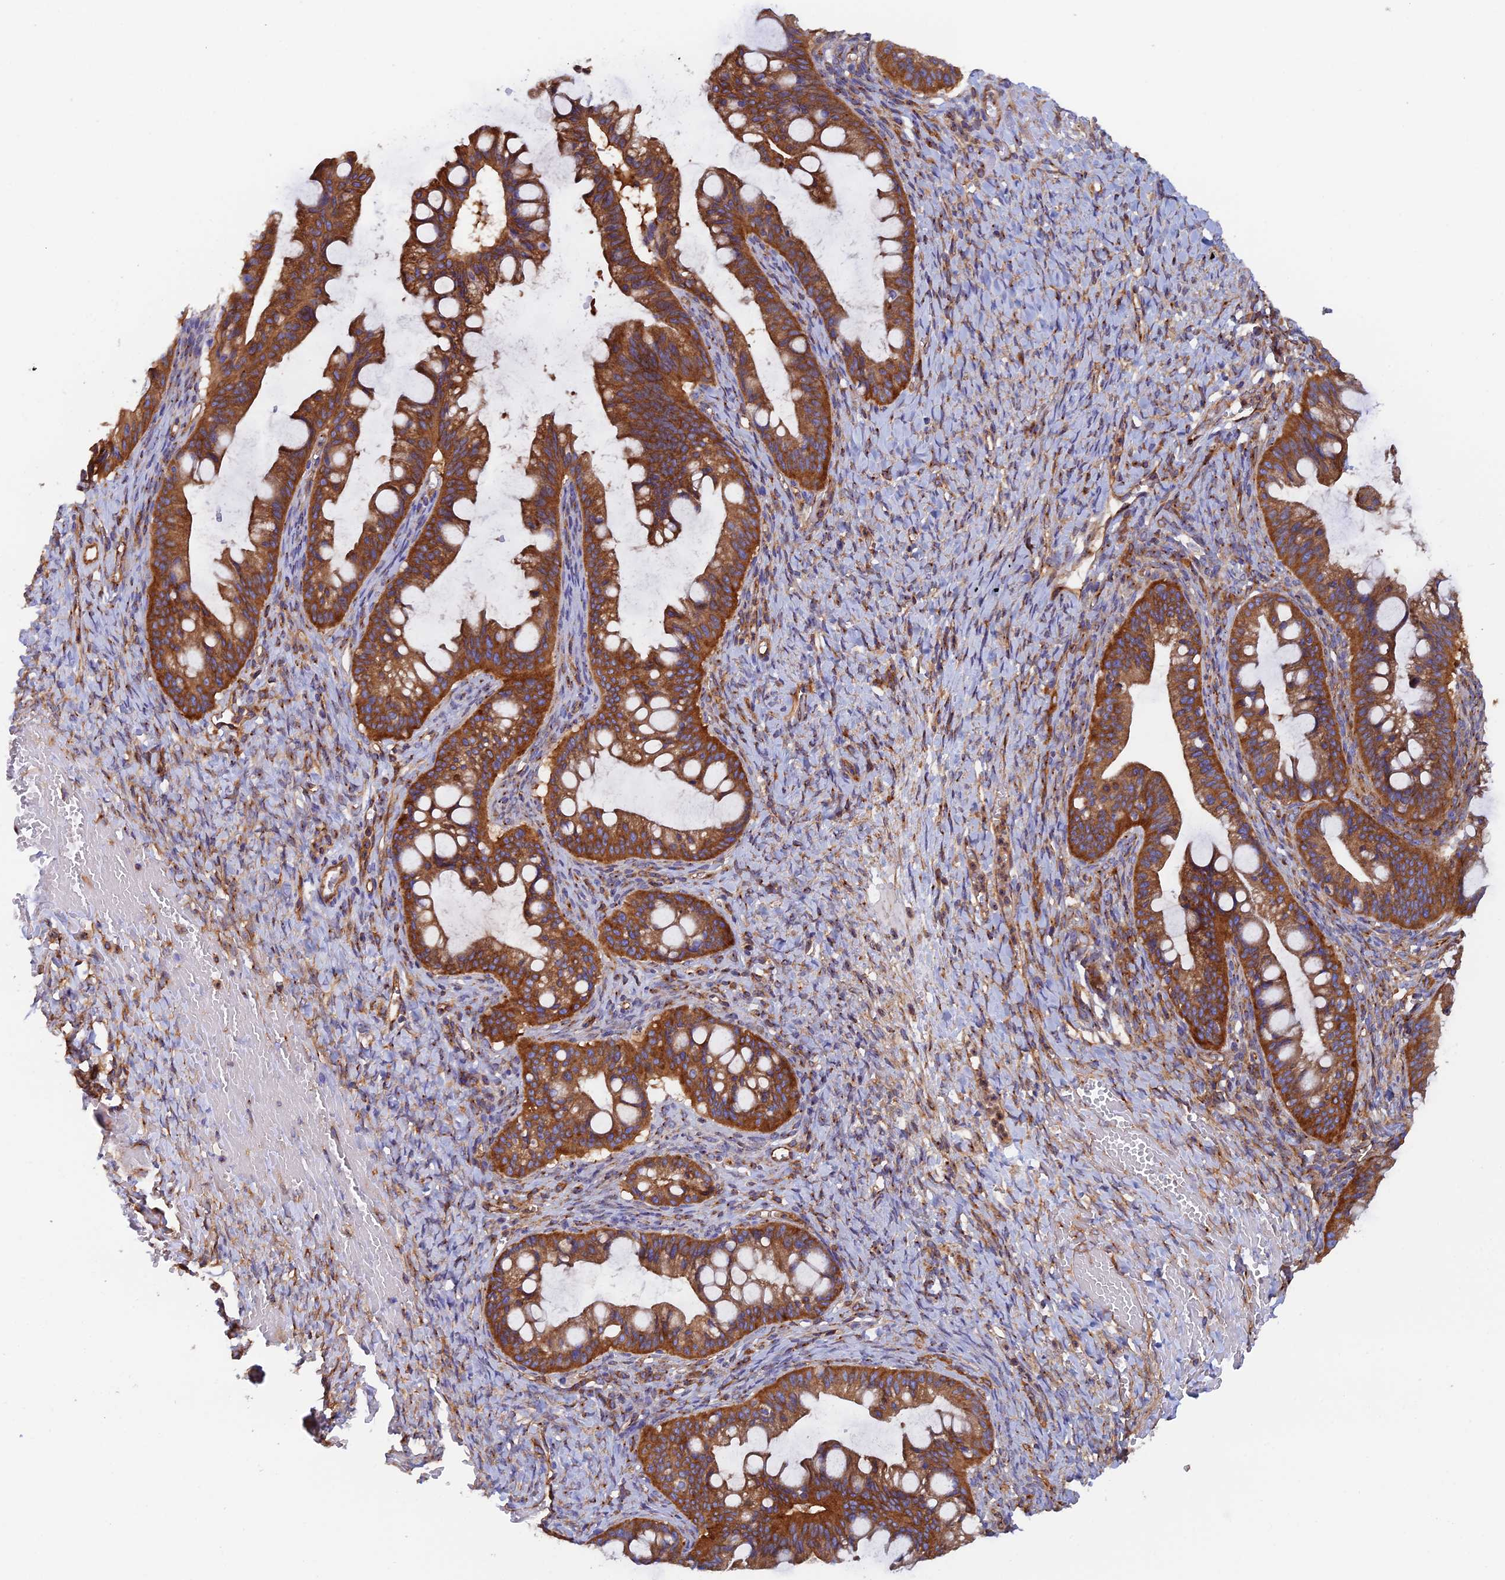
{"staining": {"intensity": "strong", "quantity": ">75%", "location": "cytoplasmic/membranous"}, "tissue": "ovarian cancer", "cell_type": "Tumor cells", "image_type": "cancer", "snomed": [{"axis": "morphology", "description": "Cystadenocarcinoma, mucinous, NOS"}, {"axis": "topography", "description": "Ovary"}], "caption": "Immunohistochemical staining of human mucinous cystadenocarcinoma (ovarian) demonstrates strong cytoplasmic/membranous protein staining in approximately >75% of tumor cells.", "gene": "DCTN2", "patient": {"sex": "female", "age": 73}}